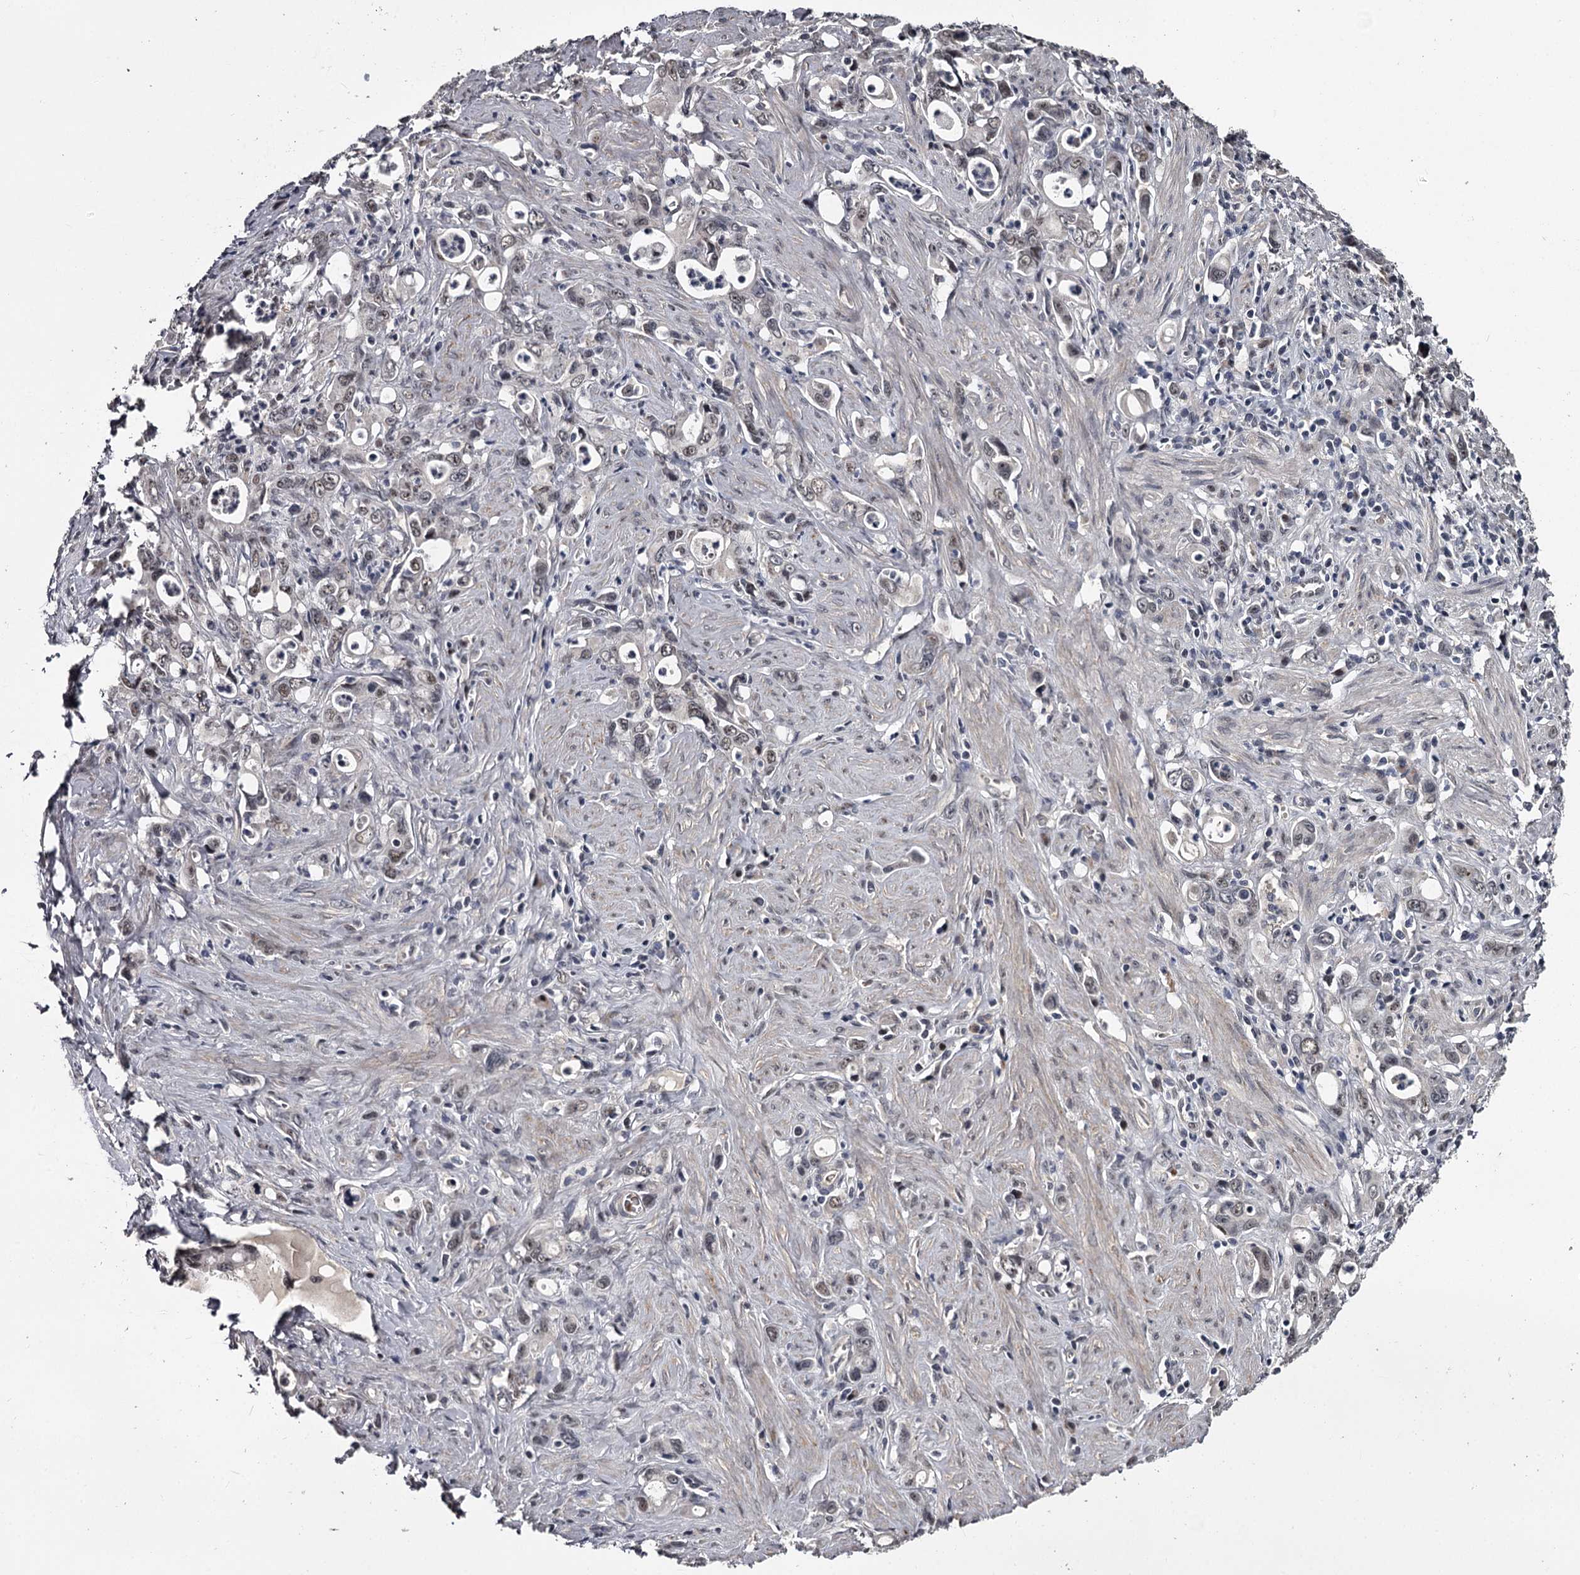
{"staining": {"intensity": "weak", "quantity": "<25%", "location": "nuclear"}, "tissue": "stomach cancer", "cell_type": "Tumor cells", "image_type": "cancer", "snomed": [{"axis": "morphology", "description": "Adenocarcinoma, NOS"}, {"axis": "topography", "description": "Stomach, lower"}], "caption": "A micrograph of stomach cancer (adenocarcinoma) stained for a protein shows no brown staining in tumor cells.", "gene": "RNF44", "patient": {"sex": "female", "age": 43}}